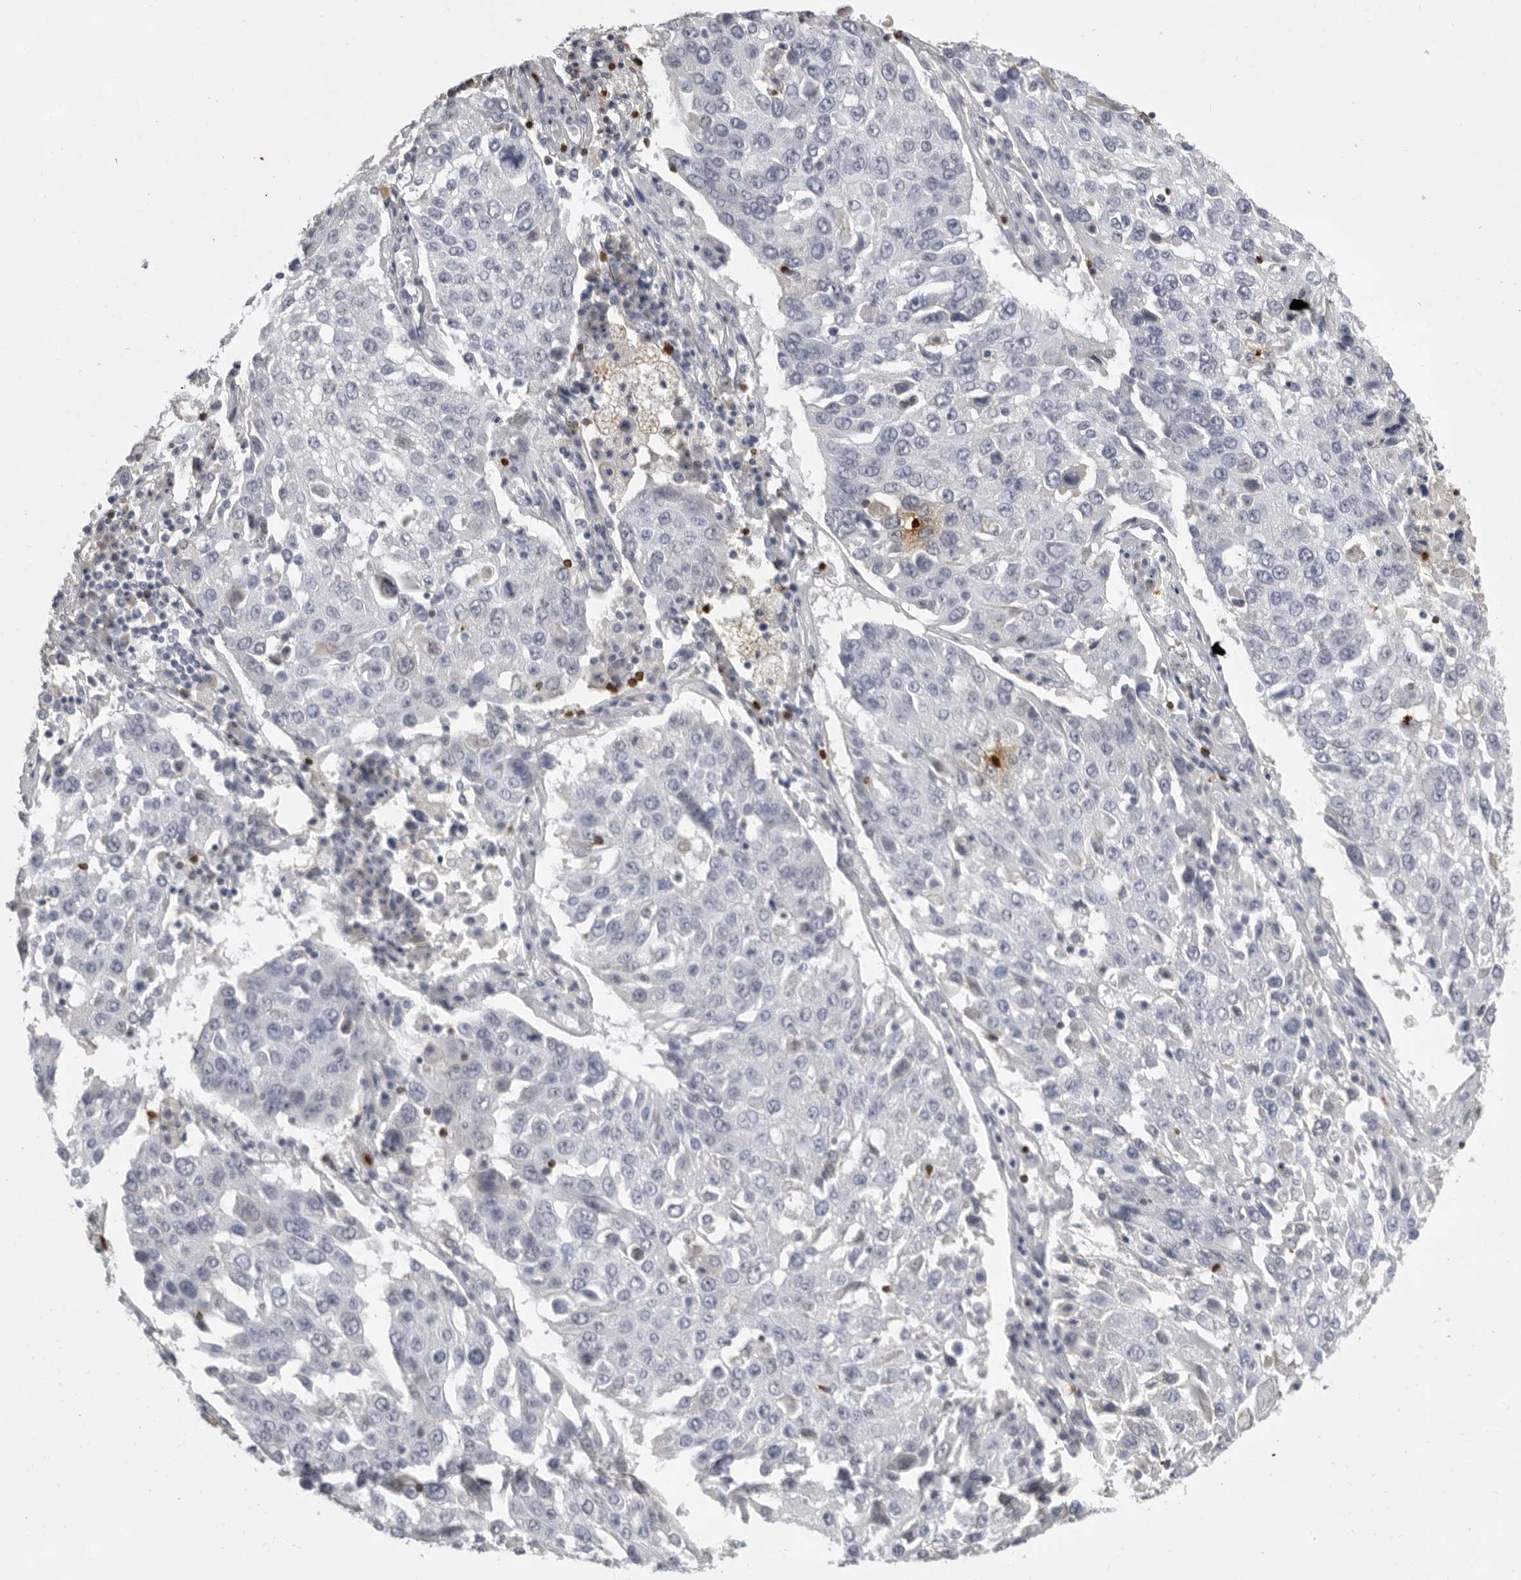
{"staining": {"intensity": "negative", "quantity": "none", "location": "none"}, "tissue": "lung cancer", "cell_type": "Tumor cells", "image_type": "cancer", "snomed": [{"axis": "morphology", "description": "Squamous cell carcinoma, NOS"}, {"axis": "topography", "description": "Lung"}], "caption": "Image shows no significant protein positivity in tumor cells of lung cancer (squamous cell carcinoma).", "gene": "GNLY", "patient": {"sex": "male", "age": 65}}